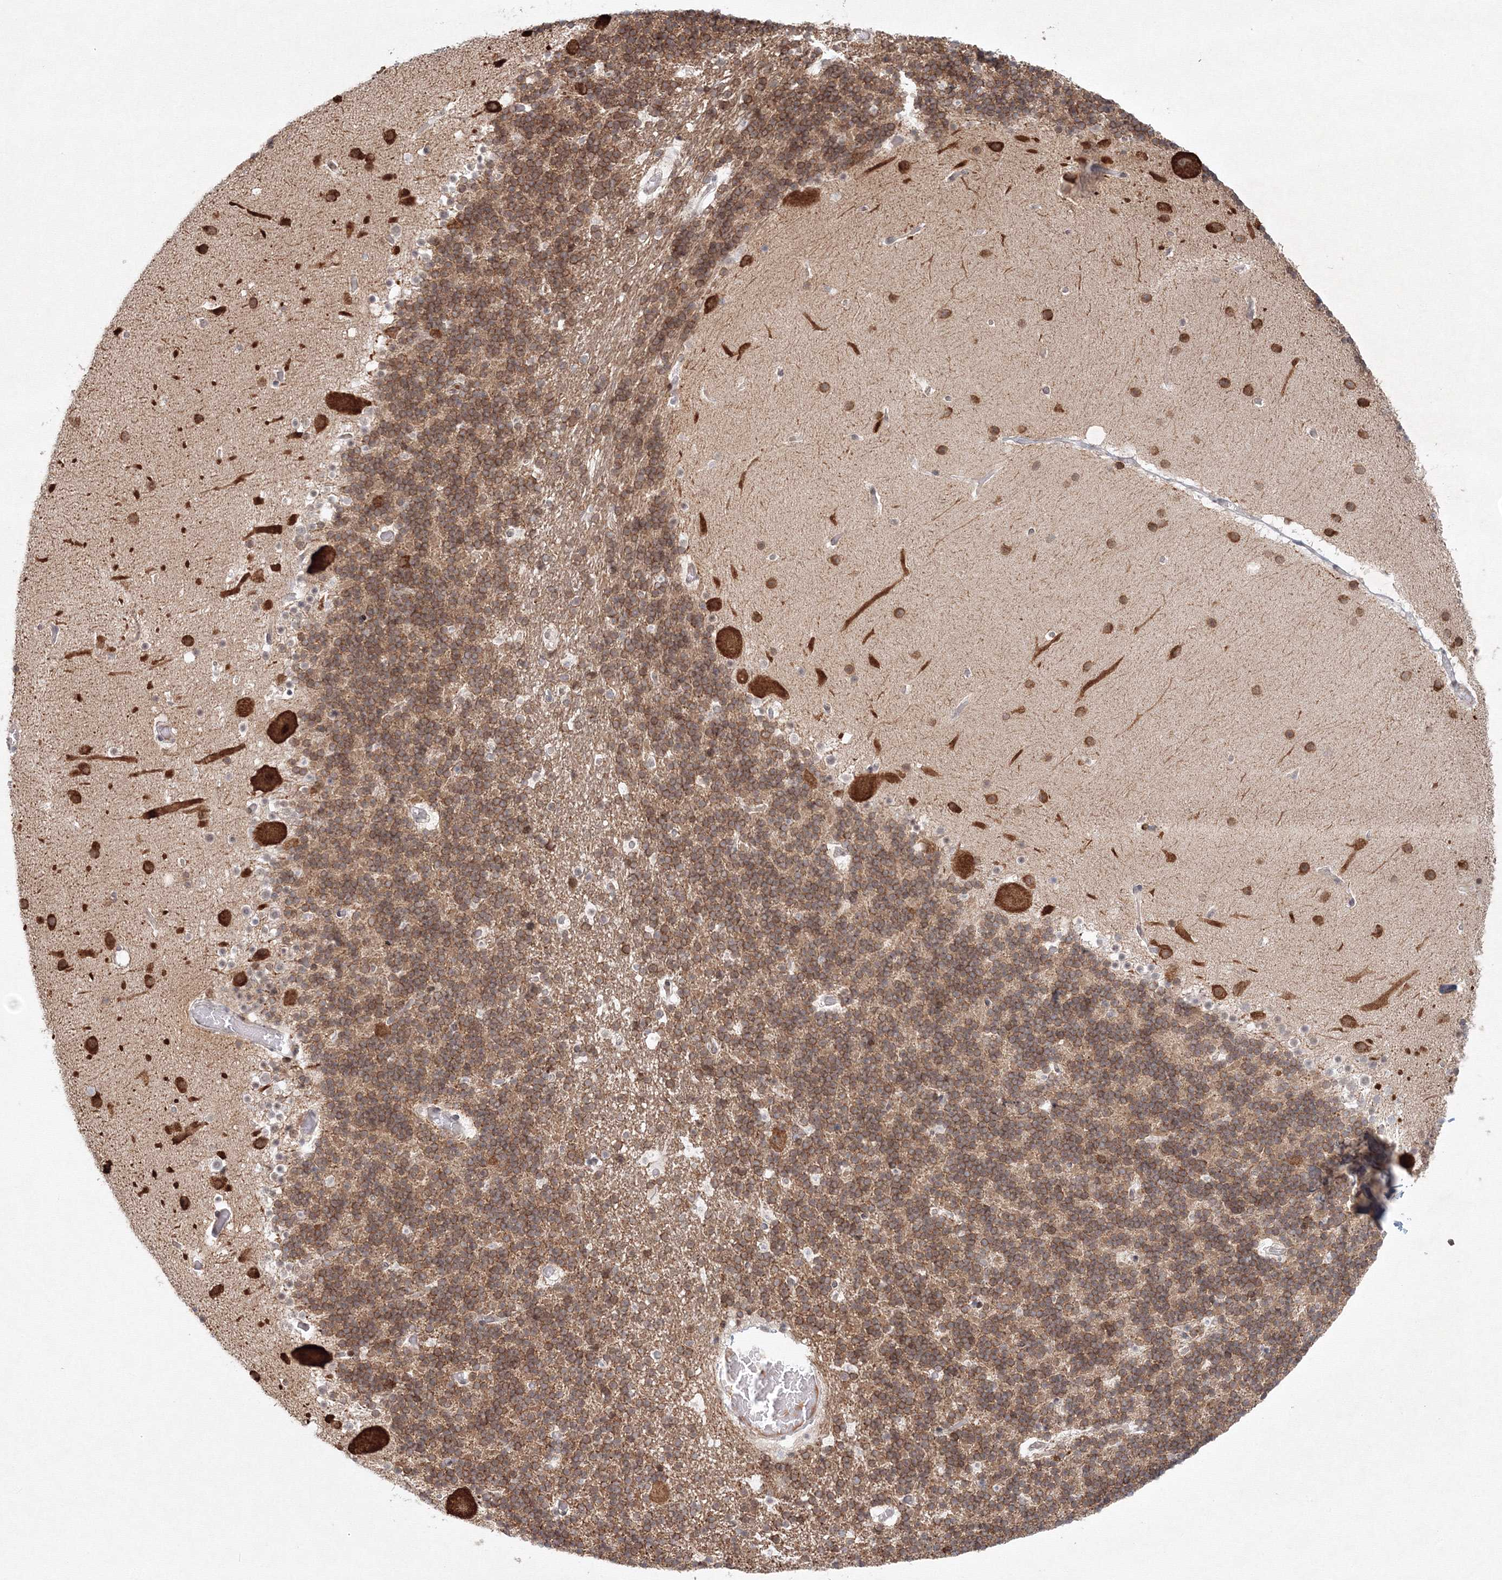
{"staining": {"intensity": "moderate", "quantity": ">75%", "location": "cytoplasmic/membranous,nuclear"}, "tissue": "cerebellum", "cell_type": "Cells in granular layer", "image_type": "normal", "snomed": [{"axis": "morphology", "description": "Normal tissue, NOS"}, {"axis": "topography", "description": "Cerebellum"}], "caption": "High-magnification brightfield microscopy of unremarkable cerebellum stained with DAB (3,3'-diaminobenzidine) (brown) and counterstained with hematoxylin (blue). cells in granular layer exhibit moderate cytoplasmic/membranous,nuclear staining is seen in about>75% of cells.", "gene": "KIF4A", "patient": {"sex": "male", "age": 57}}